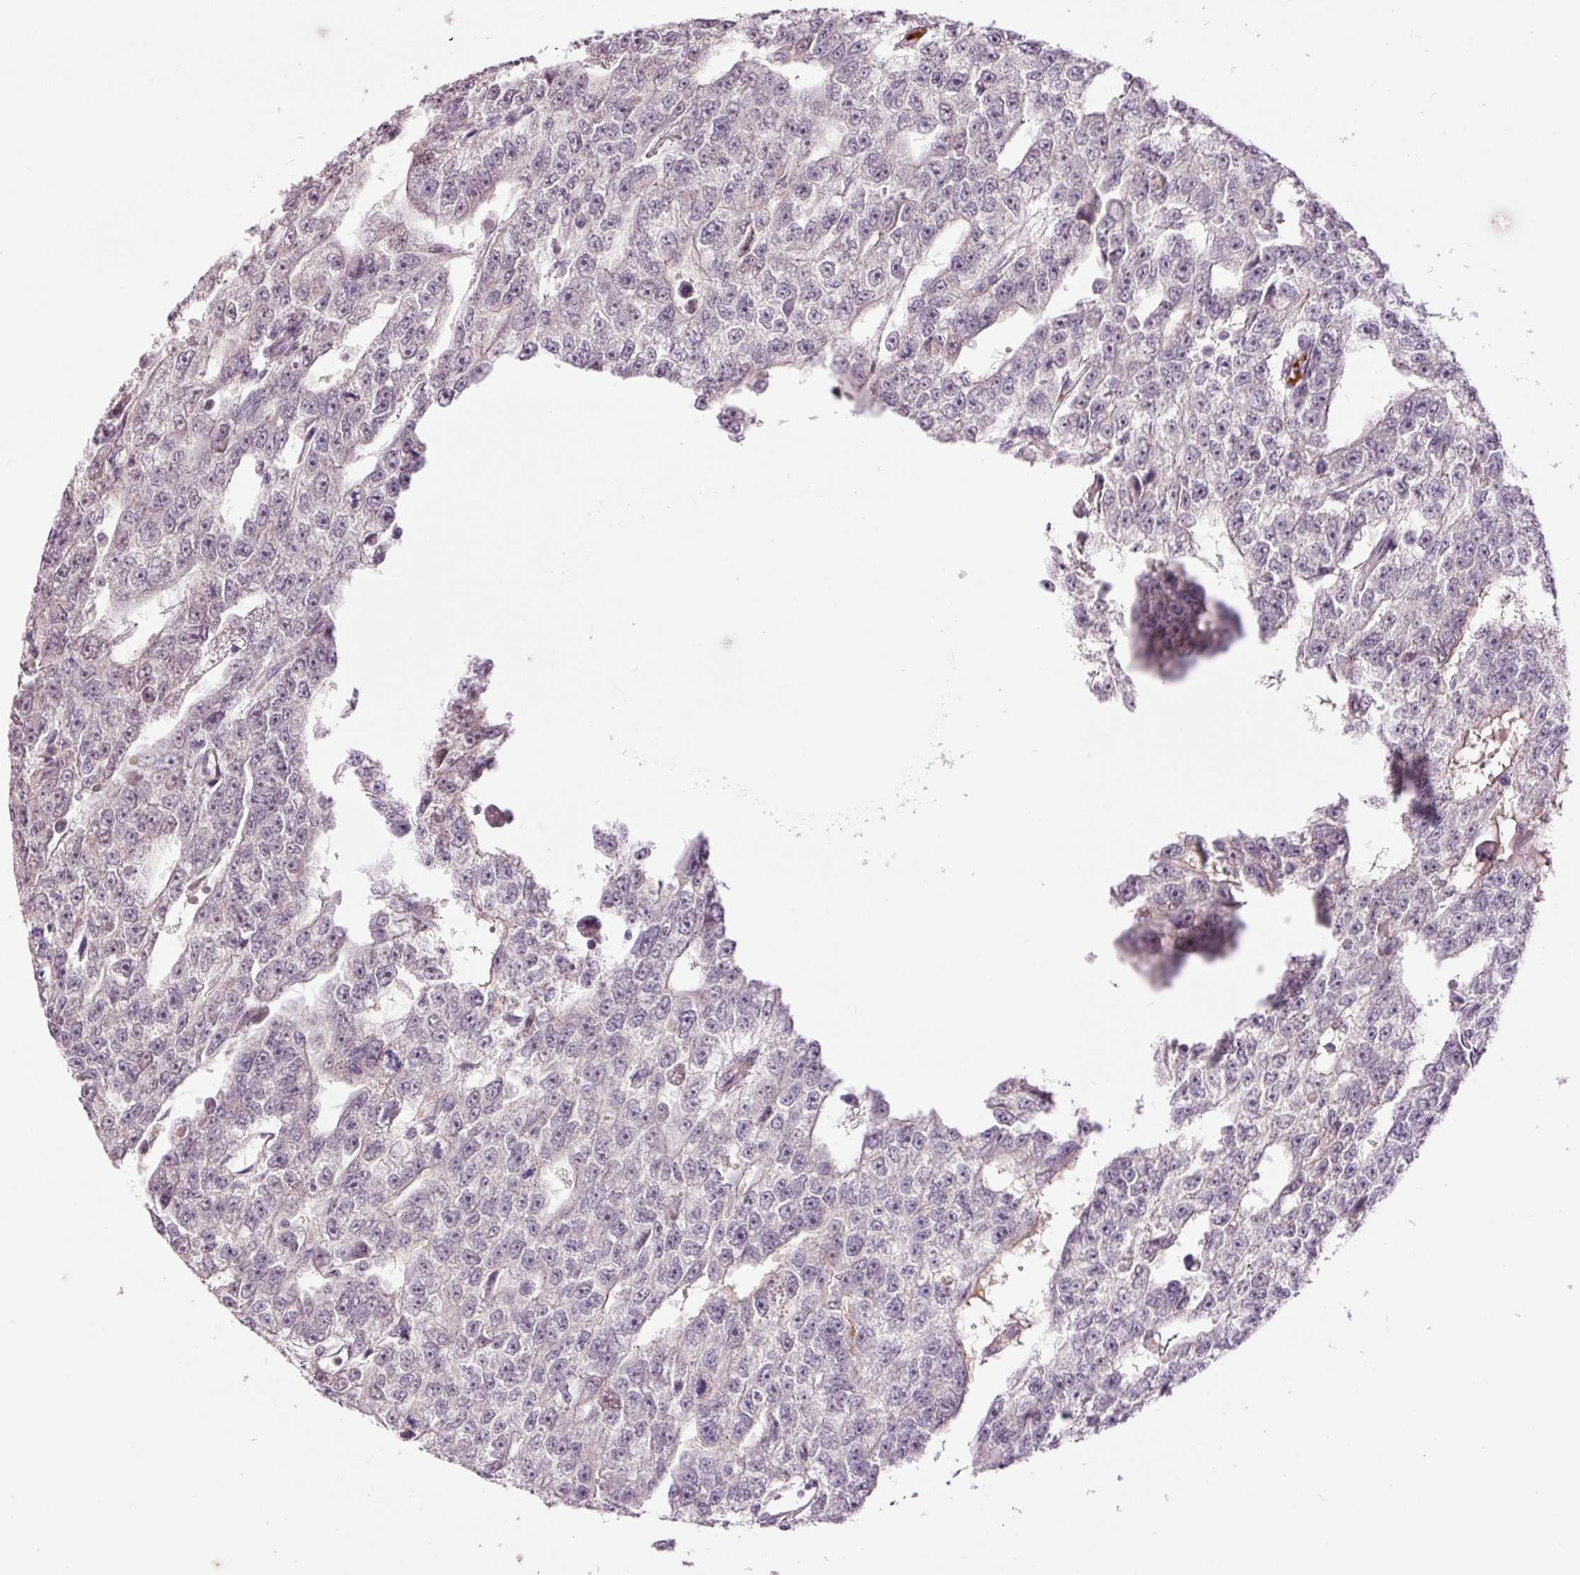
{"staining": {"intensity": "negative", "quantity": "none", "location": "none"}, "tissue": "testis cancer", "cell_type": "Tumor cells", "image_type": "cancer", "snomed": [{"axis": "morphology", "description": "Carcinoma, Embryonal, NOS"}, {"axis": "topography", "description": "Testis"}], "caption": "DAB (3,3'-diaminobenzidine) immunohistochemical staining of human testis cancer shows no significant staining in tumor cells. Nuclei are stained in blue.", "gene": "LY6G6D", "patient": {"sex": "male", "age": 20}}